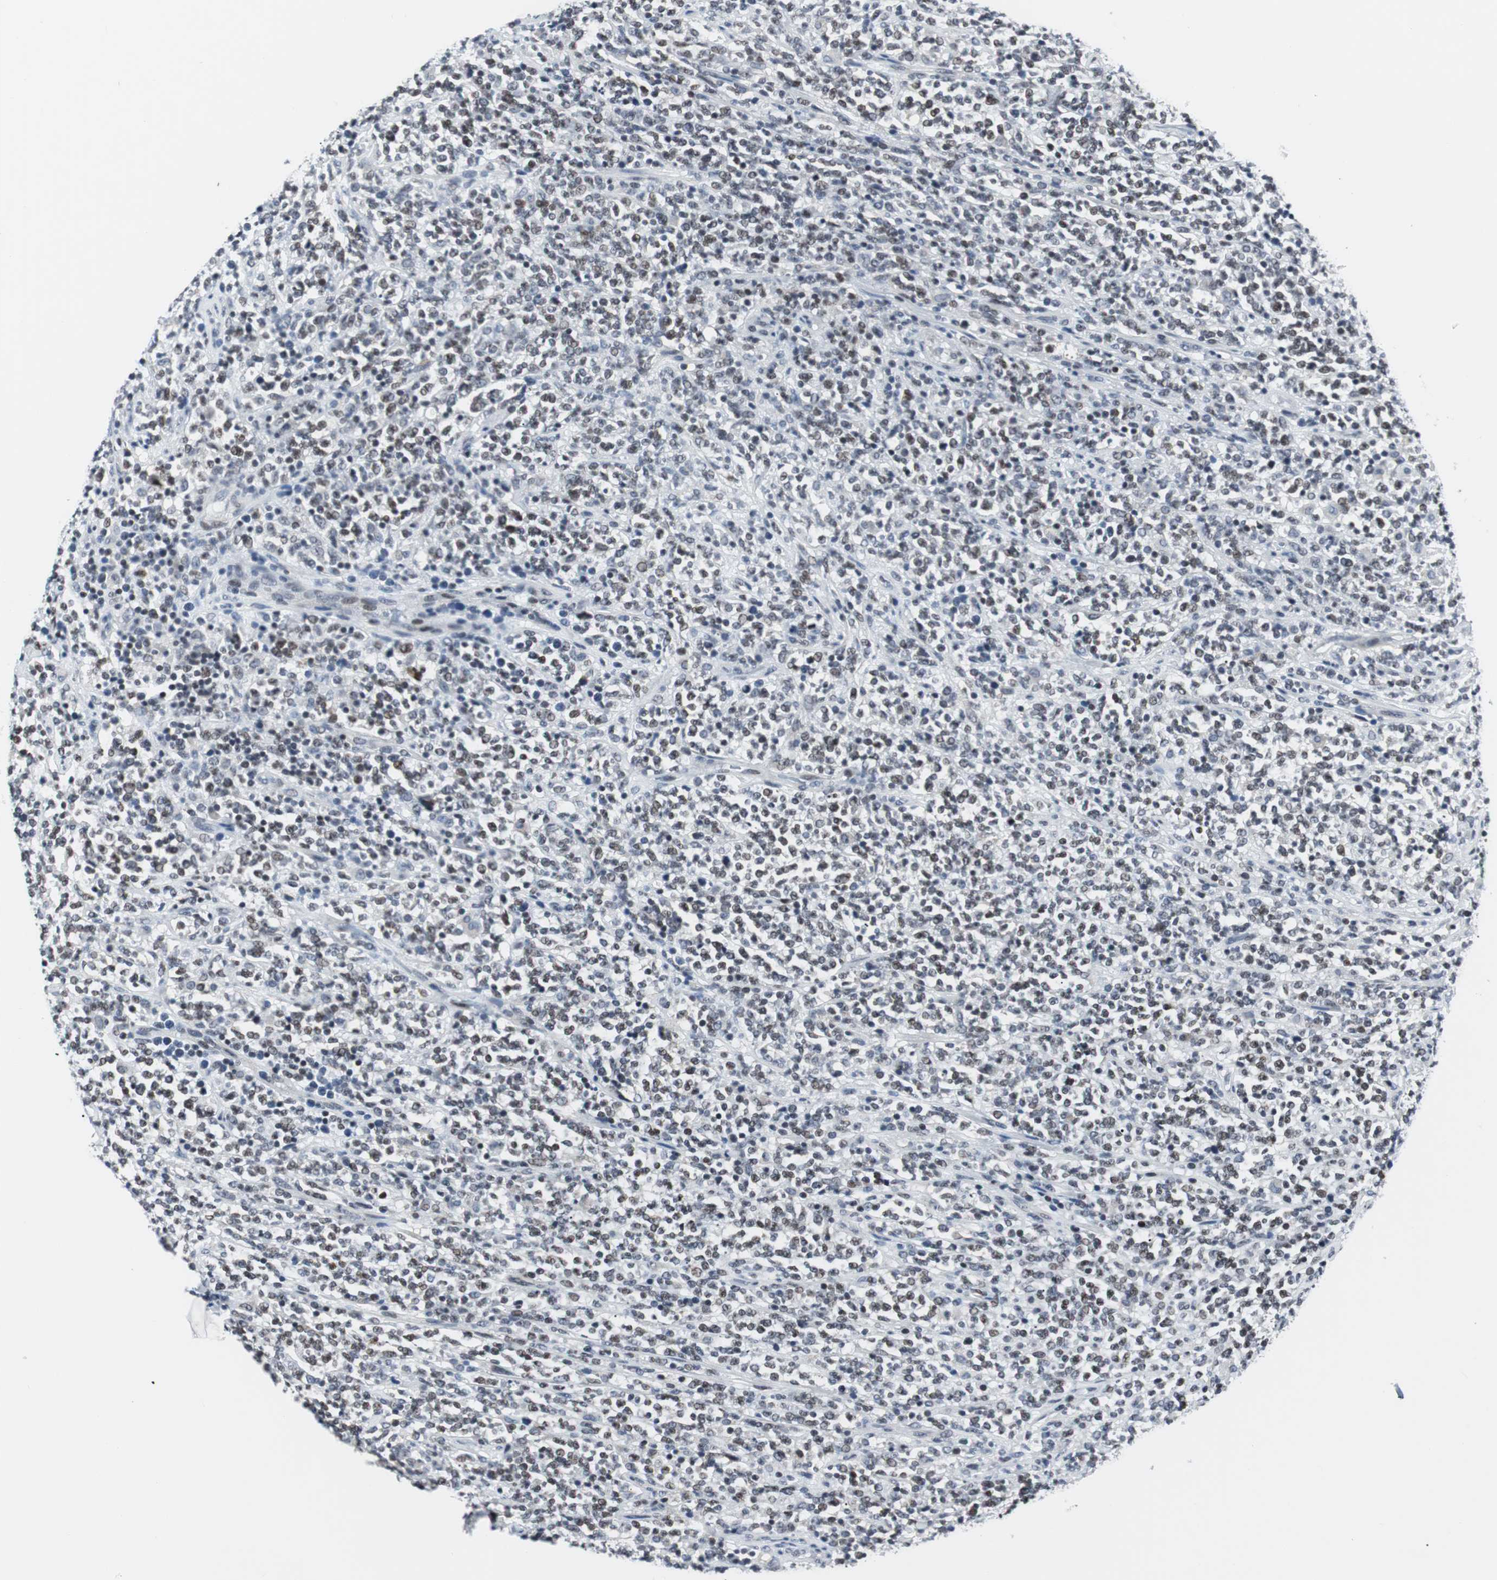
{"staining": {"intensity": "weak", "quantity": ">75%", "location": "nuclear"}, "tissue": "lymphoma", "cell_type": "Tumor cells", "image_type": "cancer", "snomed": [{"axis": "morphology", "description": "Malignant lymphoma, non-Hodgkin's type, High grade"}, {"axis": "topography", "description": "Soft tissue"}], "caption": "The micrograph reveals staining of malignant lymphoma, non-Hodgkin's type (high-grade), revealing weak nuclear protein positivity (brown color) within tumor cells. The protein of interest is stained brown, and the nuclei are stained in blue (DAB IHC with brightfield microscopy, high magnification).", "gene": "MTA1", "patient": {"sex": "male", "age": 18}}